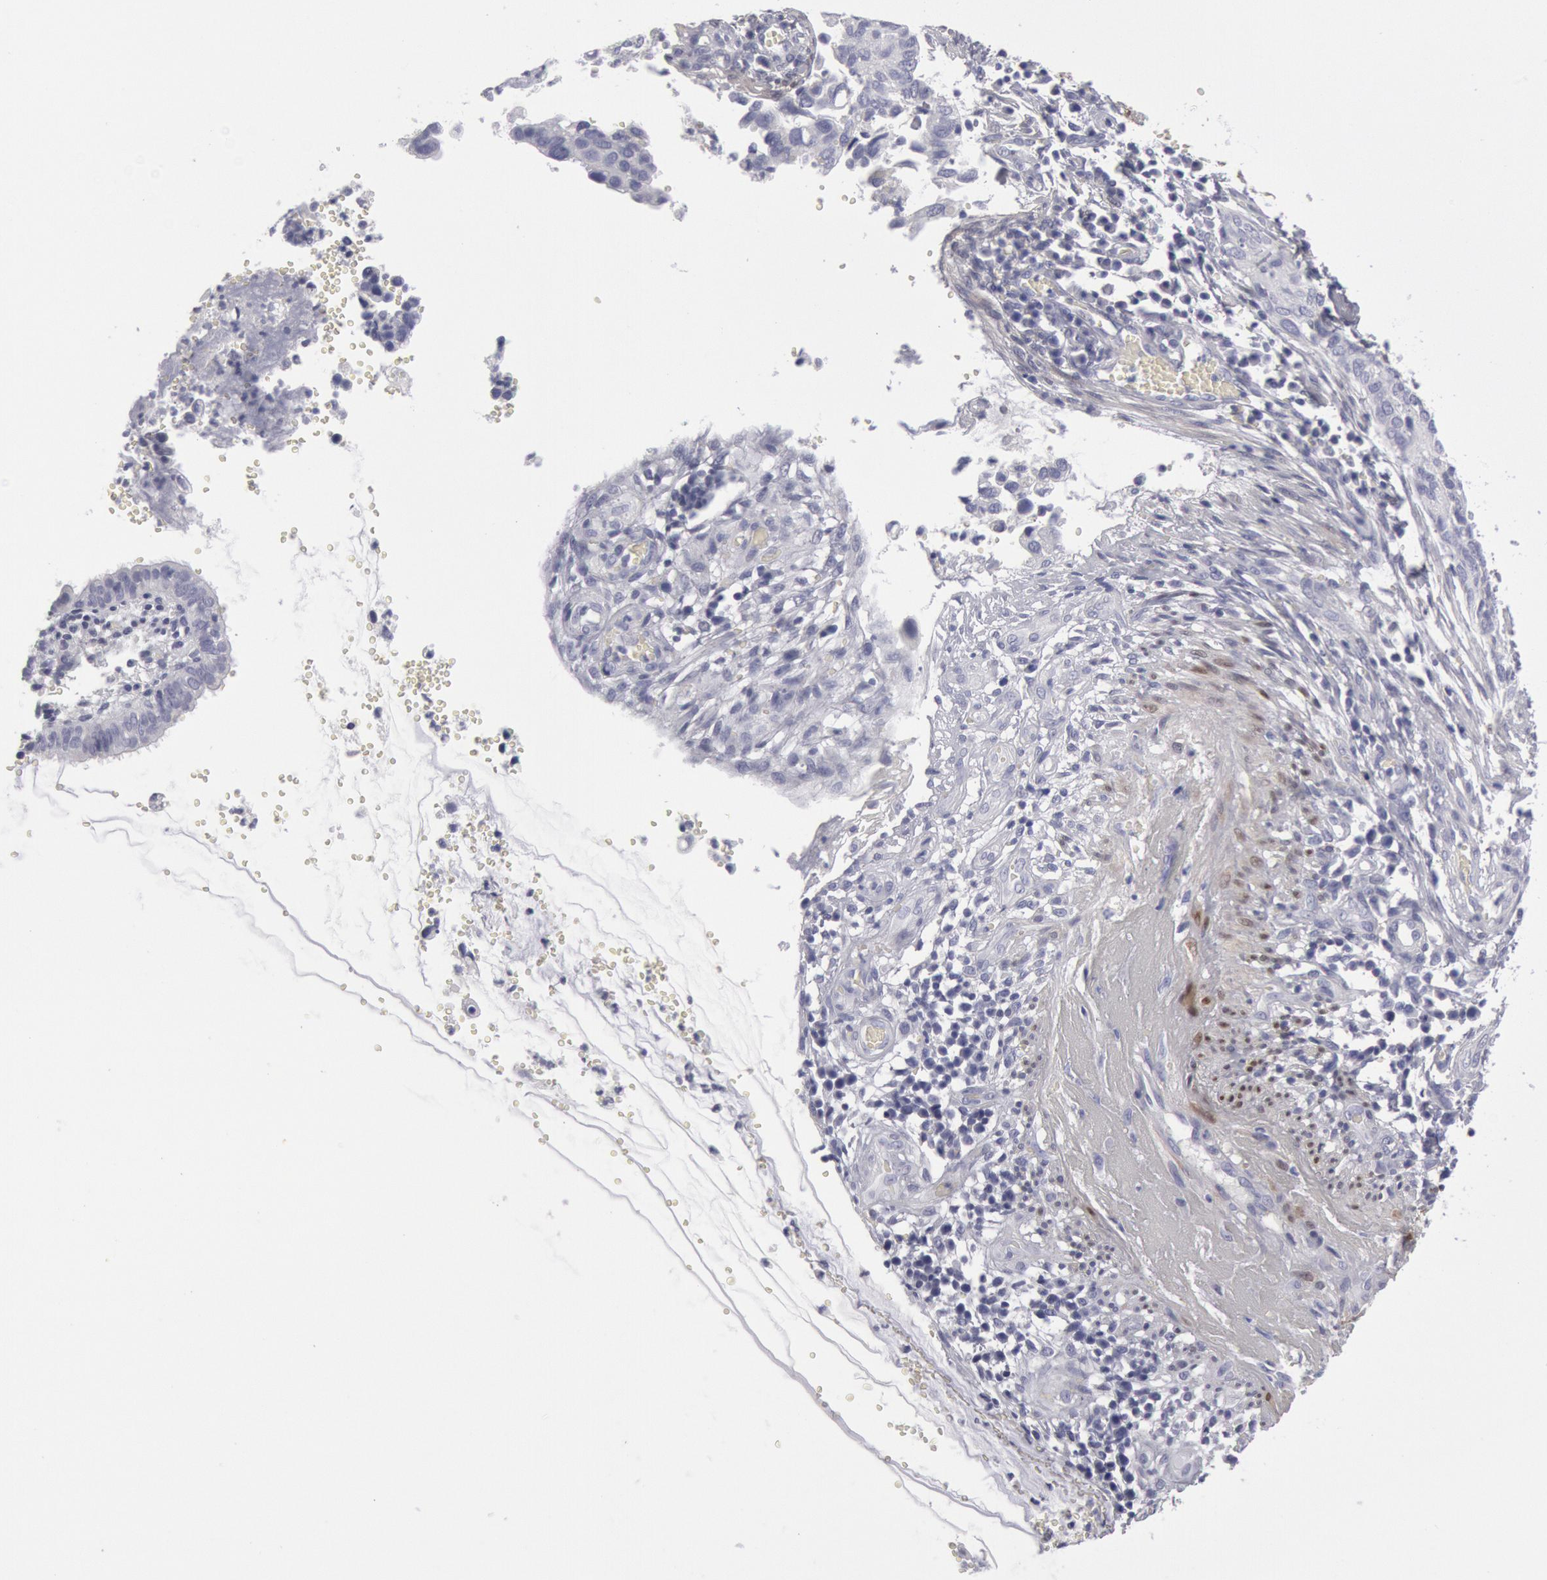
{"staining": {"intensity": "negative", "quantity": "none", "location": "none"}, "tissue": "cervical cancer", "cell_type": "Tumor cells", "image_type": "cancer", "snomed": [{"axis": "morphology", "description": "Normal tissue, NOS"}, {"axis": "morphology", "description": "Squamous cell carcinoma, NOS"}, {"axis": "topography", "description": "Cervix"}], "caption": "Tumor cells show no significant protein positivity in cervical cancer (squamous cell carcinoma).", "gene": "FHL1", "patient": {"sex": "female", "age": 45}}